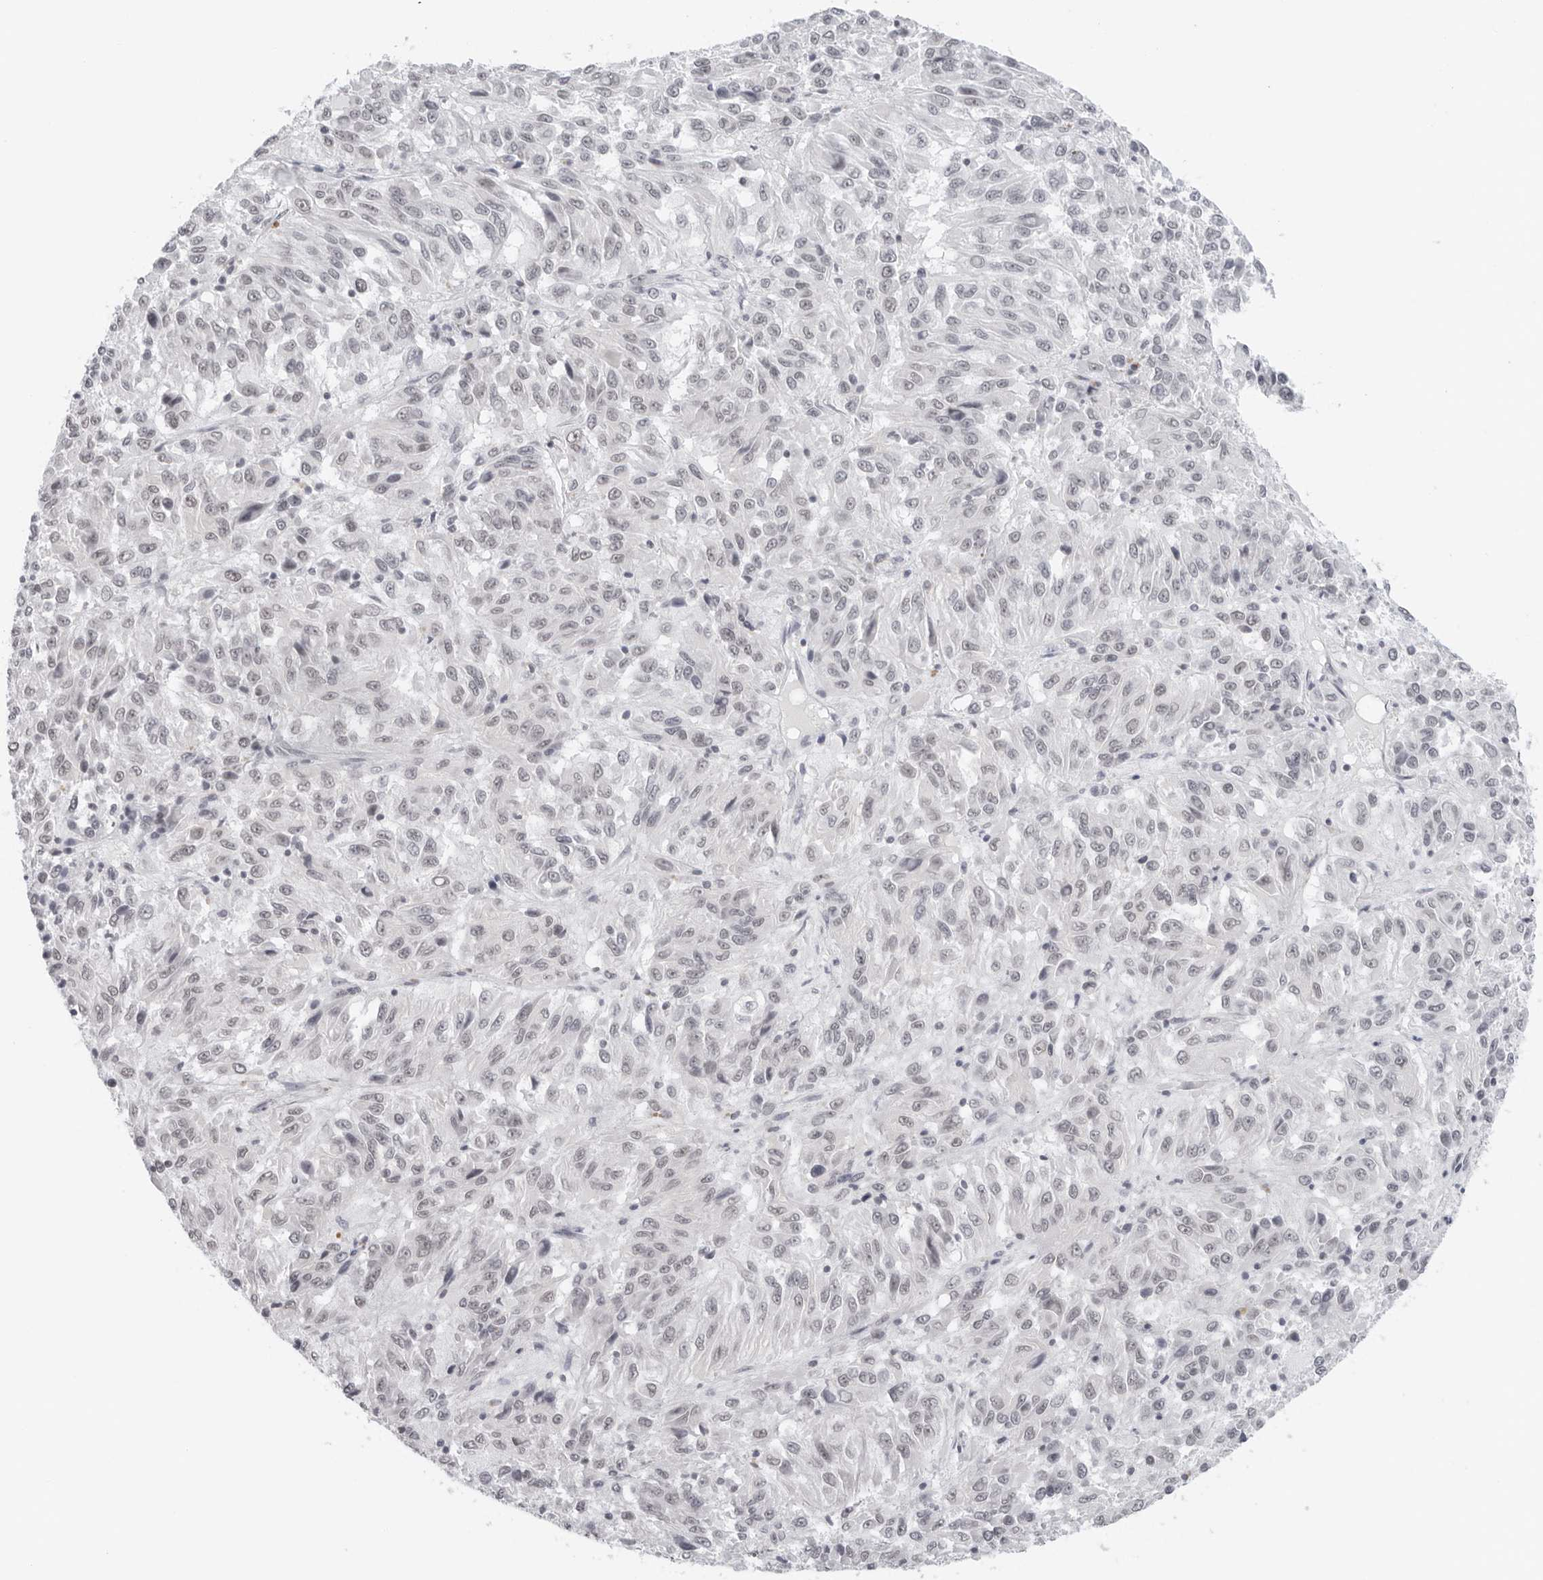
{"staining": {"intensity": "weak", "quantity": "25%-75%", "location": "nuclear"}, "tissue": "melanoma", "cell_type": "Tumor cells", "image_type": "cancer", "snomed": [{"axis": "morphology", "description": "Malignant melanoma, Metastatic site"}, {"axis": "topography", "description": "Lung"}], "caption": "Immunohistochemistry (DAB (3,3'-diaminobenzidine)) staining of human malignant melanoma (metastatic site) exhibits weak nuclear protein staining in about 25%-75% of tumor cells. (Brightfield microscopy of DAB IHC at high magnification).", "gene": "FLG2", "patient": {"sex": "male", "age": 64}}